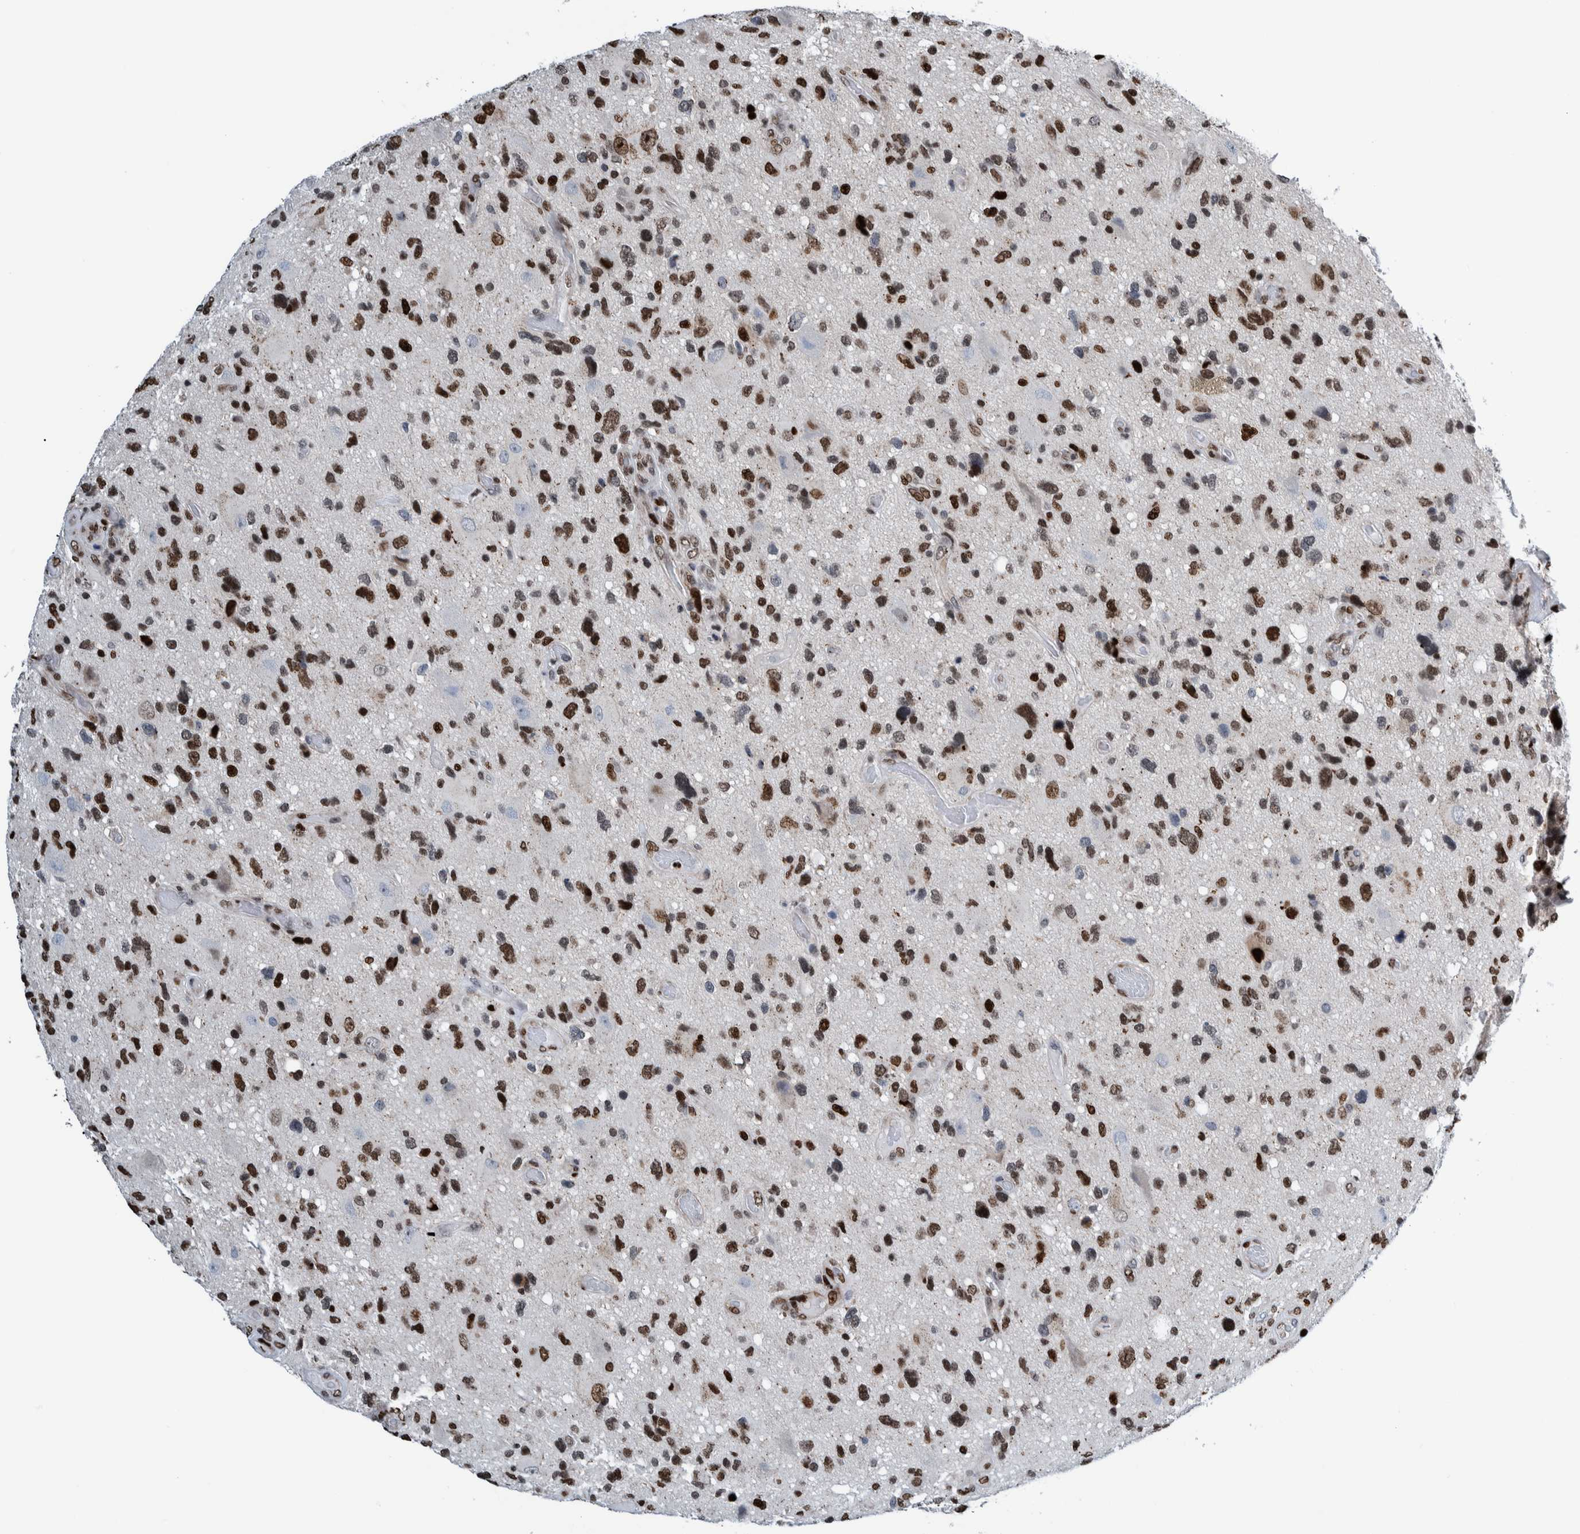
{"staining": {"intensity": "strong", "quantity": ">75%", "location": "nuclear"}, "tissue": "glioma", "cell_type": "Tumor cells", "image_type": "cancer", "snomed": [{"axis": "morphology", "description": "Glioma, malignant, High grade"}, {"axis": "topography", "description": "Brain"}], "caption": "Immunohistochemistry (IHC) staining of glioma, which exhibits high levels of strong nuclear expression in approximately >75% of tumor cells indicating strong nuclear protein expression. The staining was performed using DAB (3,3'-diaminobenzidine) (brown) for protein detection and nuclei were counterstained in hematoxylin (blue).", "gene": "HEATR9", "patient": {"sex": "male", "age": 33}}